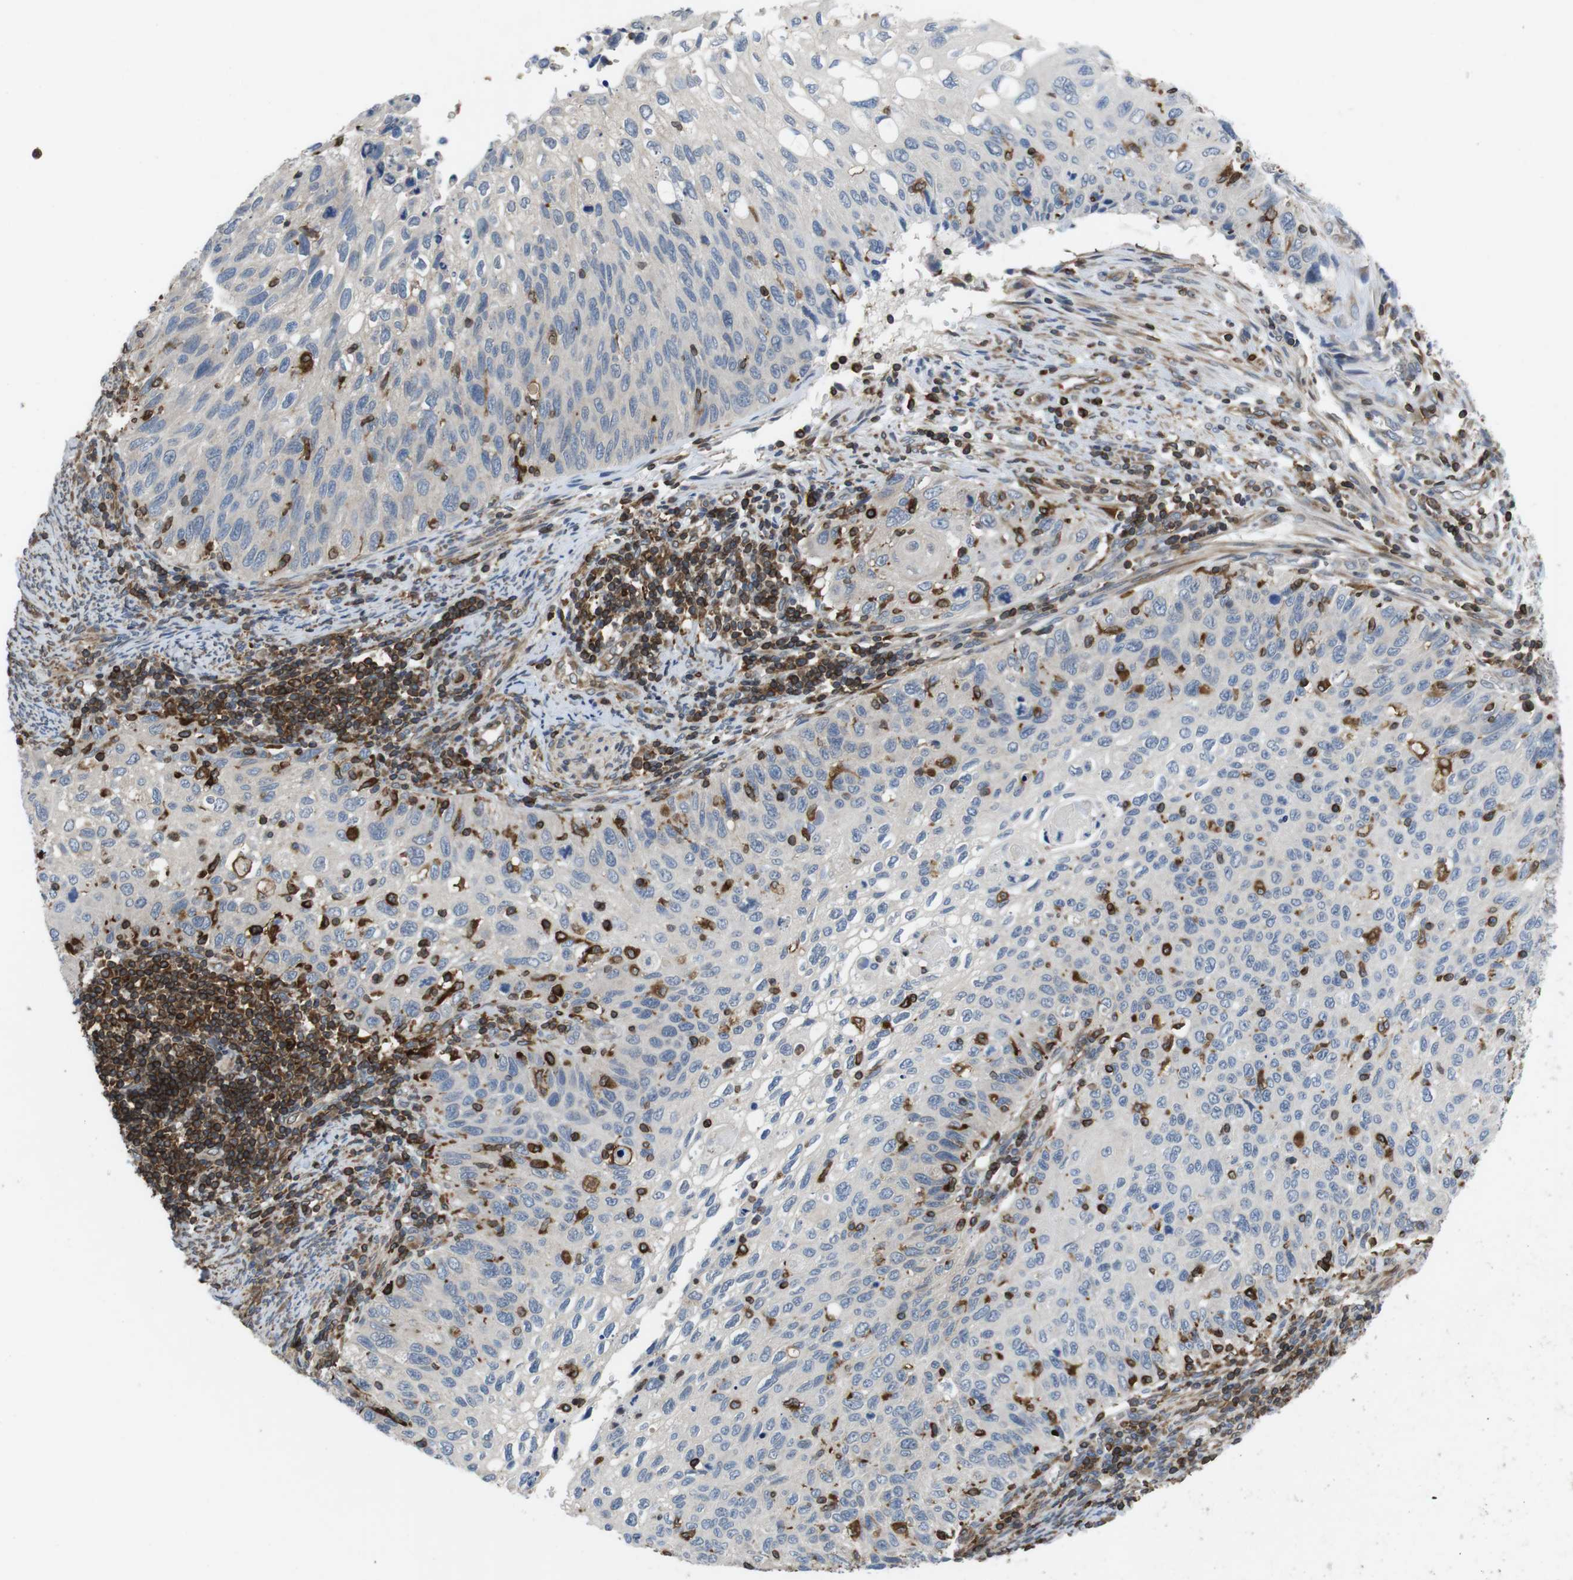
{"staining": {"intensity": "weak", "quantity": ">75%", "location": "cytoplasmic/membranous"}, "tissue": "cervical cancer", "cell_type": "Tumor cells", "image_type": "cancer", "snomed": [{"axis": "morphology", "description": "Squamous cell carcinoma, NOS"}, {"axis": "topography", "description": "Cervix"}], "caption": "Cervical cancer stained for a protein displays weak cytoplasmic/membranous positivity in tumor cells. Using DAB (3,3'-diaminobenzidine) (brown) and hematoxylin (blue) stains, captured at high magnification using brightfield microscopy.", "gene": "ARL6IP5", "patient": {"sex": "female", "age": 70}}